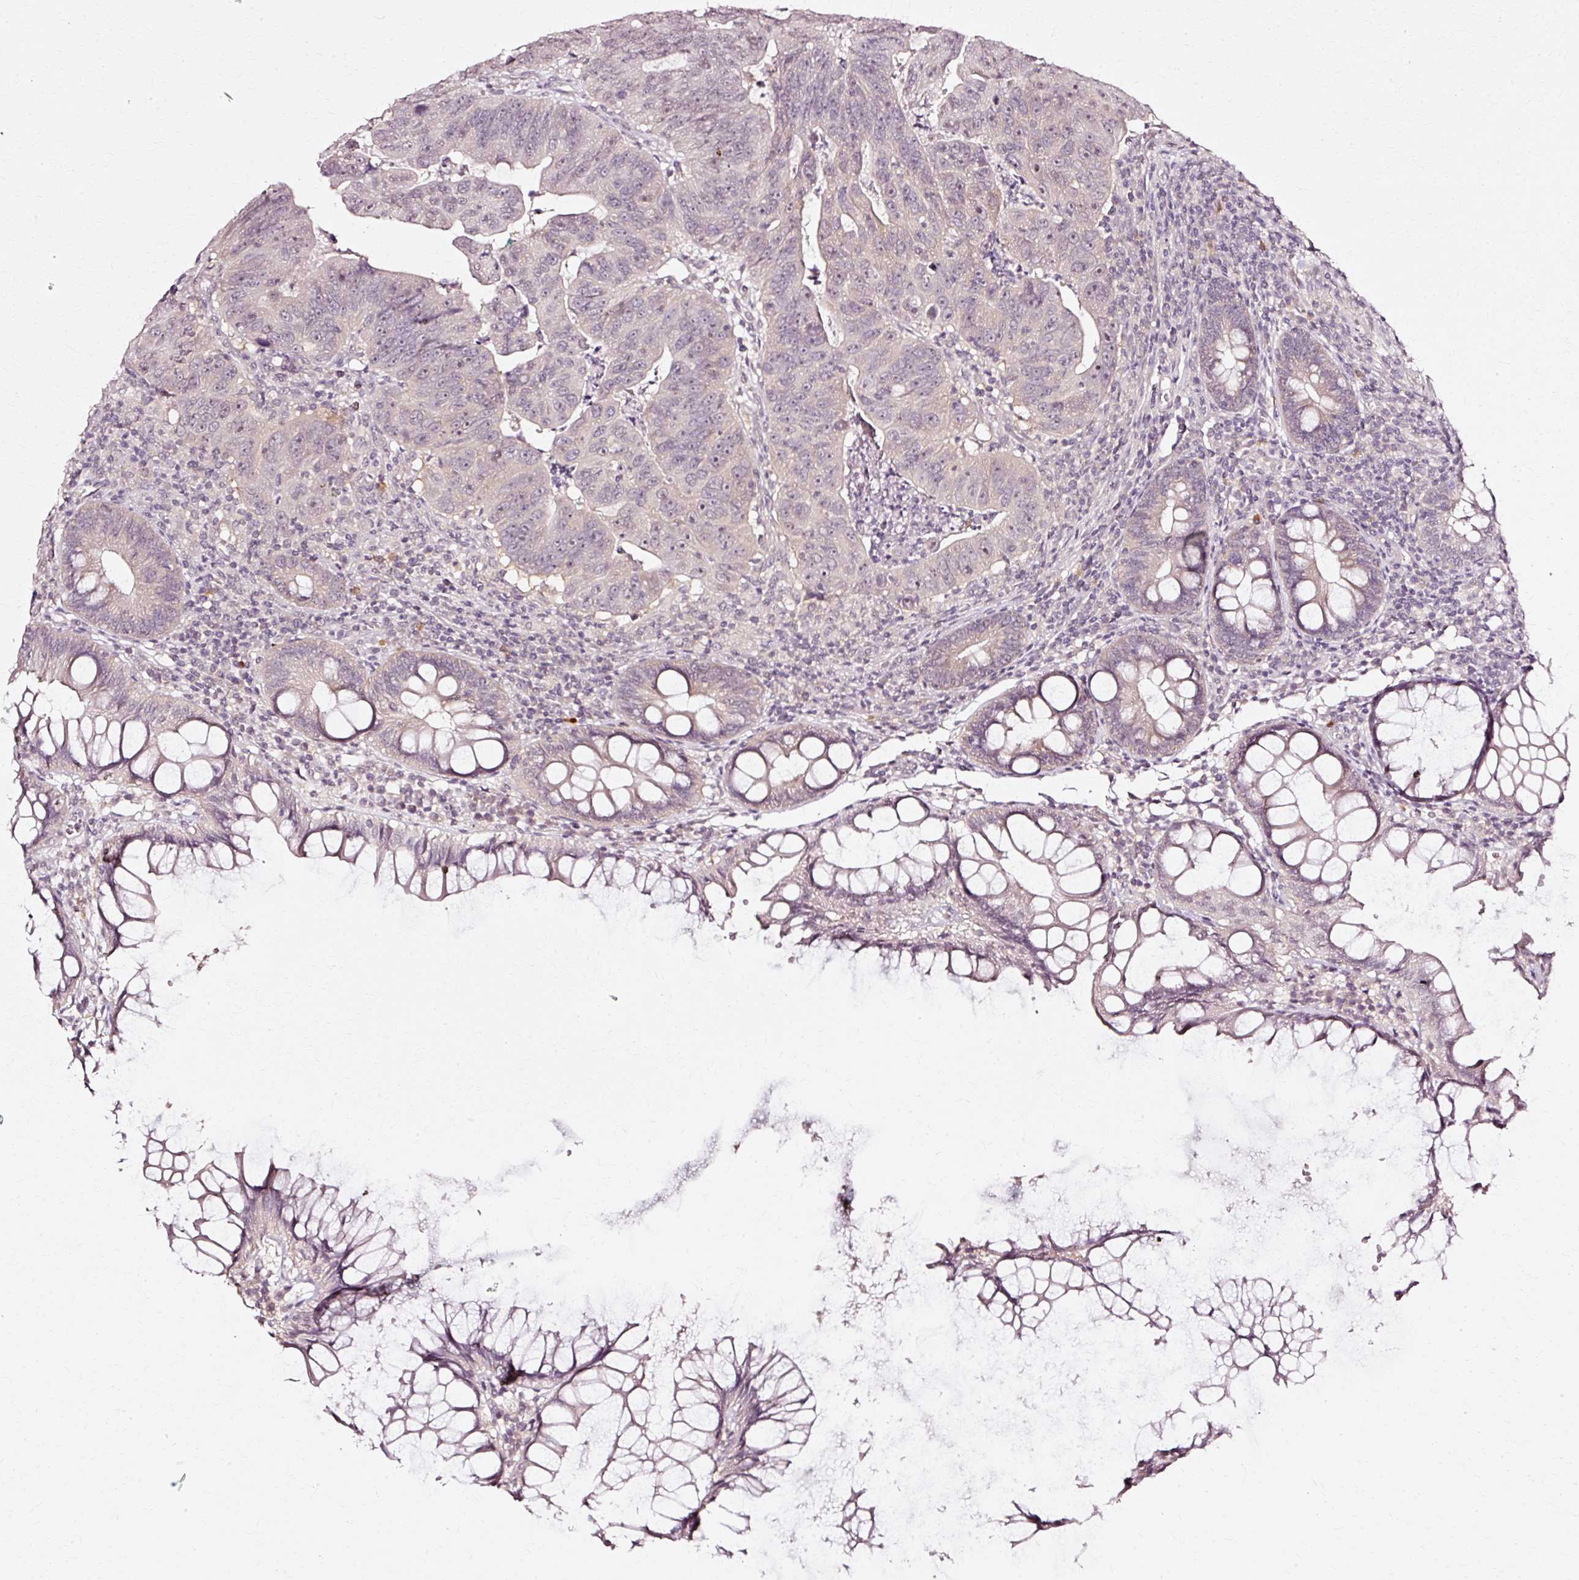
{"staining": {"intensity": "negative", "quantity": "none", "location": "none"}, "tissue": "colorectal cancer", "cell_type": "Tumor cells", "image_type": "cancer", "snomed": [{"axis": "morphology", "description": "Adenocarcinoma, NOS"}, {"axis": "topography", "description": "Rectum"}], "caption": "This photomicrograph is of colorectal cancer stained with immunohistochemistry to label a protein in brown with the nuclei are counter-stained blue. There is no staining in tumor cells. Brightfield microscopy of immunohistochemistry stained with DAB (brown) and hematoxylin (blue), captured at high magnification.", "gene": "RGPD5", "patient": {"sex": "male", "age": 69}}